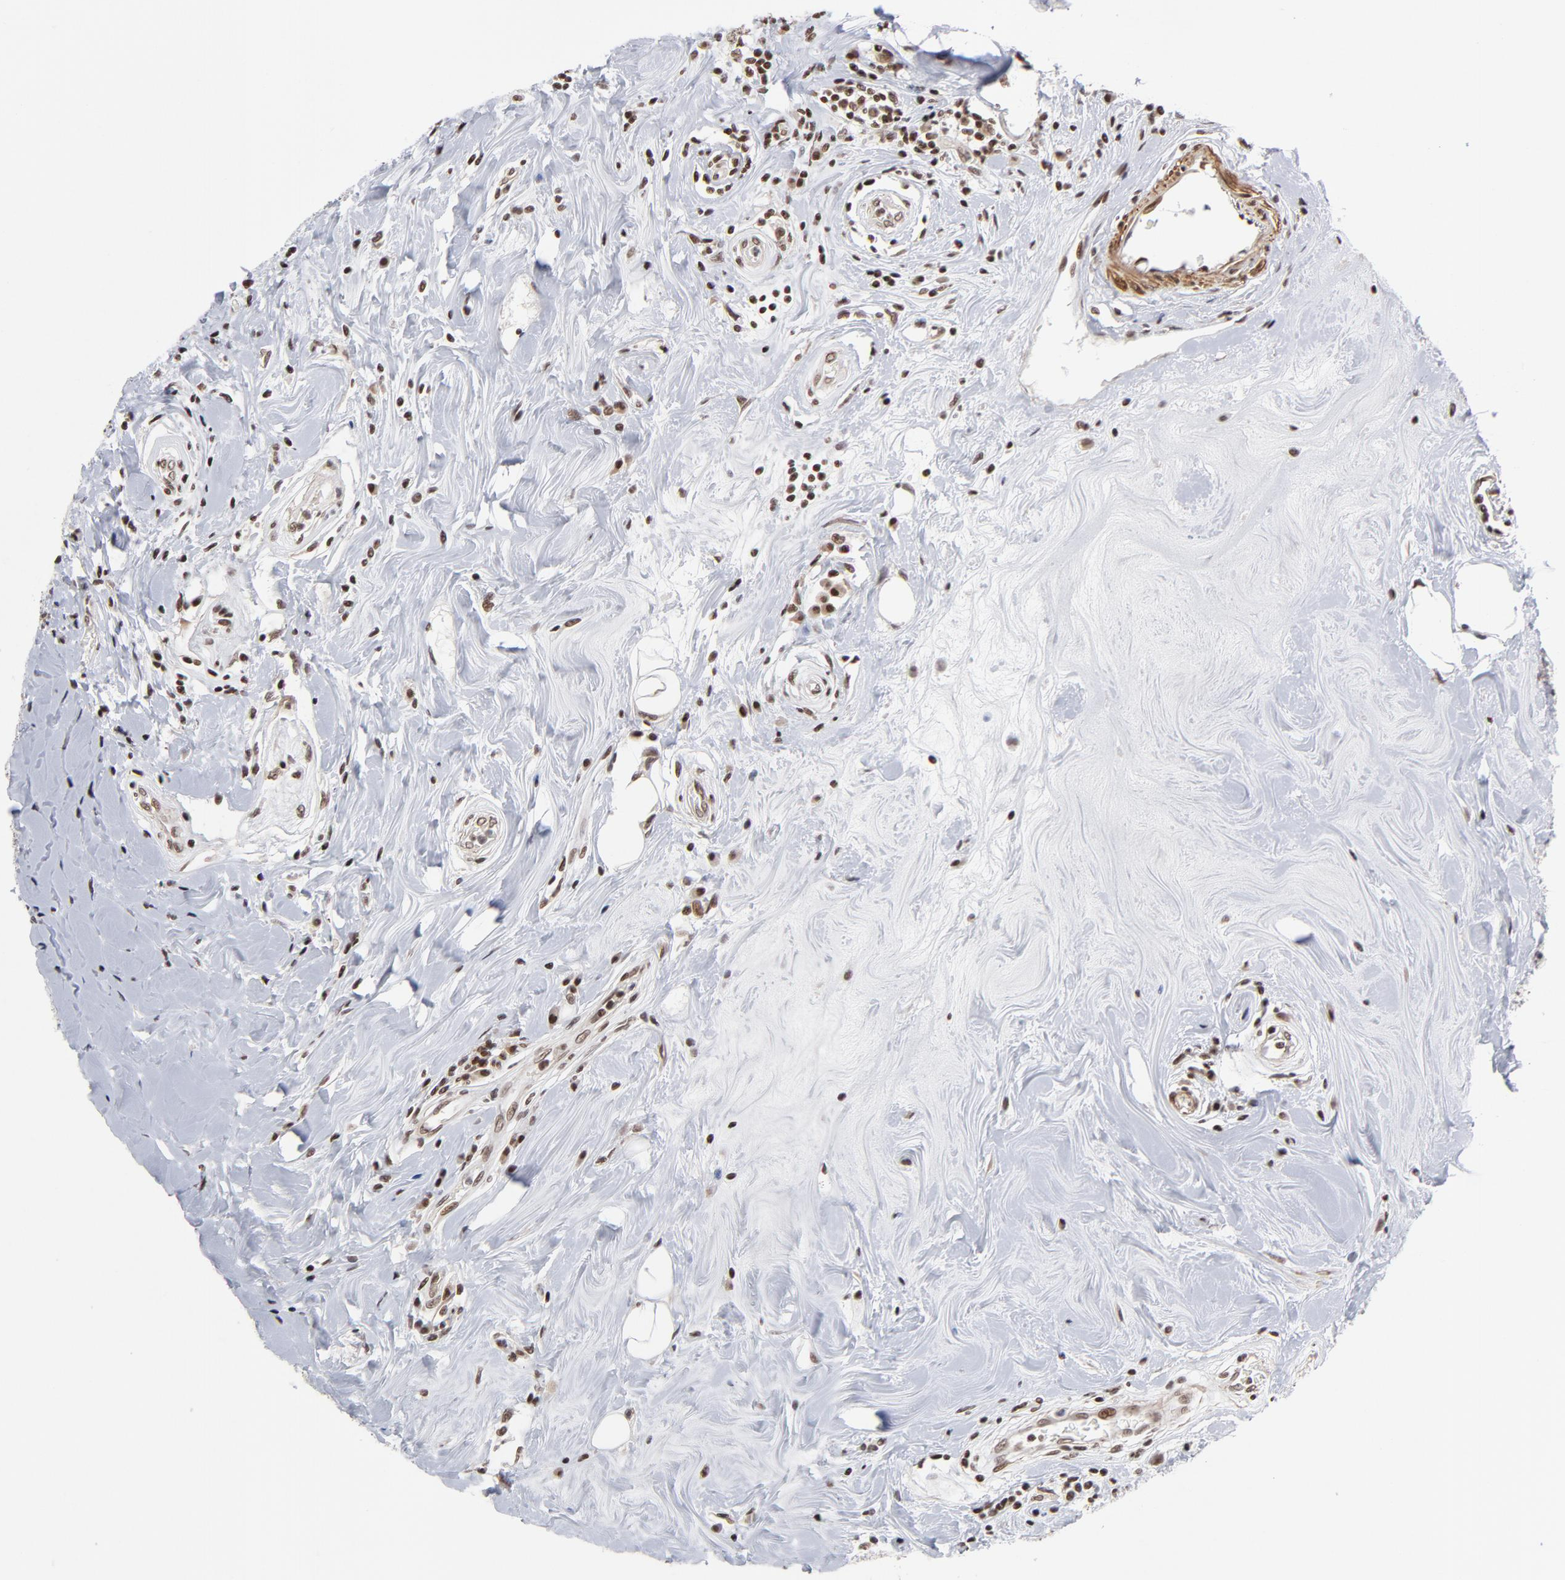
{"staining": {"intensity": "strong", "quantity": ">75%", "location": "nuclear"}, "tissue": "breast cancer", "cell_type": "Tumor cells", "image_type": "cancer", "snomed": [{"axis": "morphology", "description": "Duct carcinoma"}, {"axis": "topography", "description": "Breast"}], "caption": "Immunohistochemical staining of breast cancer (infiltrating ductal carcinoma) displays high levels of strong nuclear protein staining in about >75% of tumor cells.", "gene": "CTCF", "patient": {"sex": "female", "age": 27}}